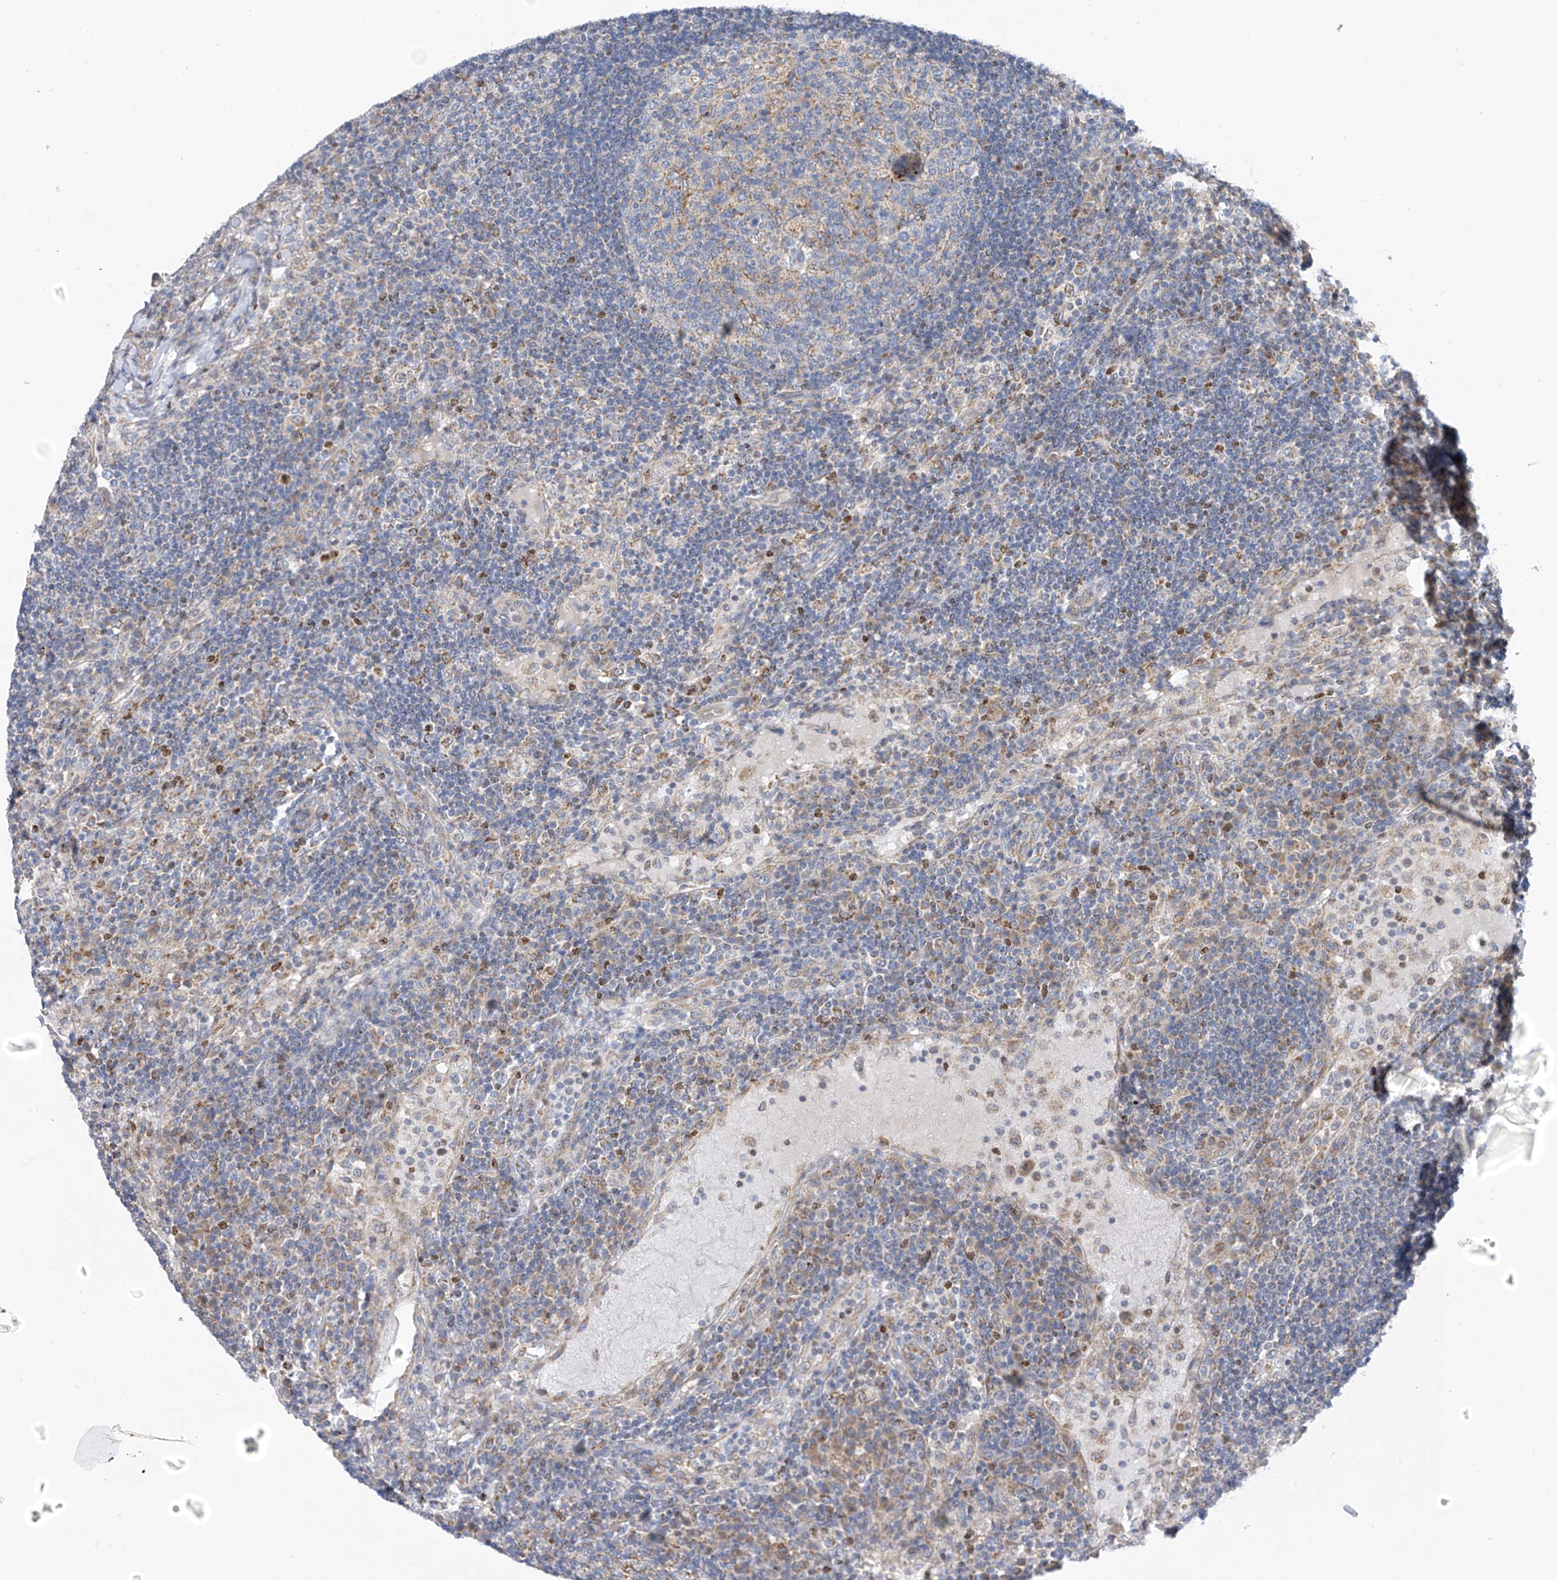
{"staining": {"intensity": "negative", "quantity": "none", "location": "none"}, "tissue": "lymph node", "cell_type": "Germinal center cells", "image_type": "normal", "snomed": [{"axis": "morphology", "description": "Normal tissue, NOS"}, {"axis": "topography", "description": "Lymph node"}], "caption": "Immunohistochemistry photomicrograph of benign human lymph node stained for a protein (brown), which demonstrates no positivity in germinal center cells.", "gene": "EOMES", "patient": {"sex": "female", "age": 53}}